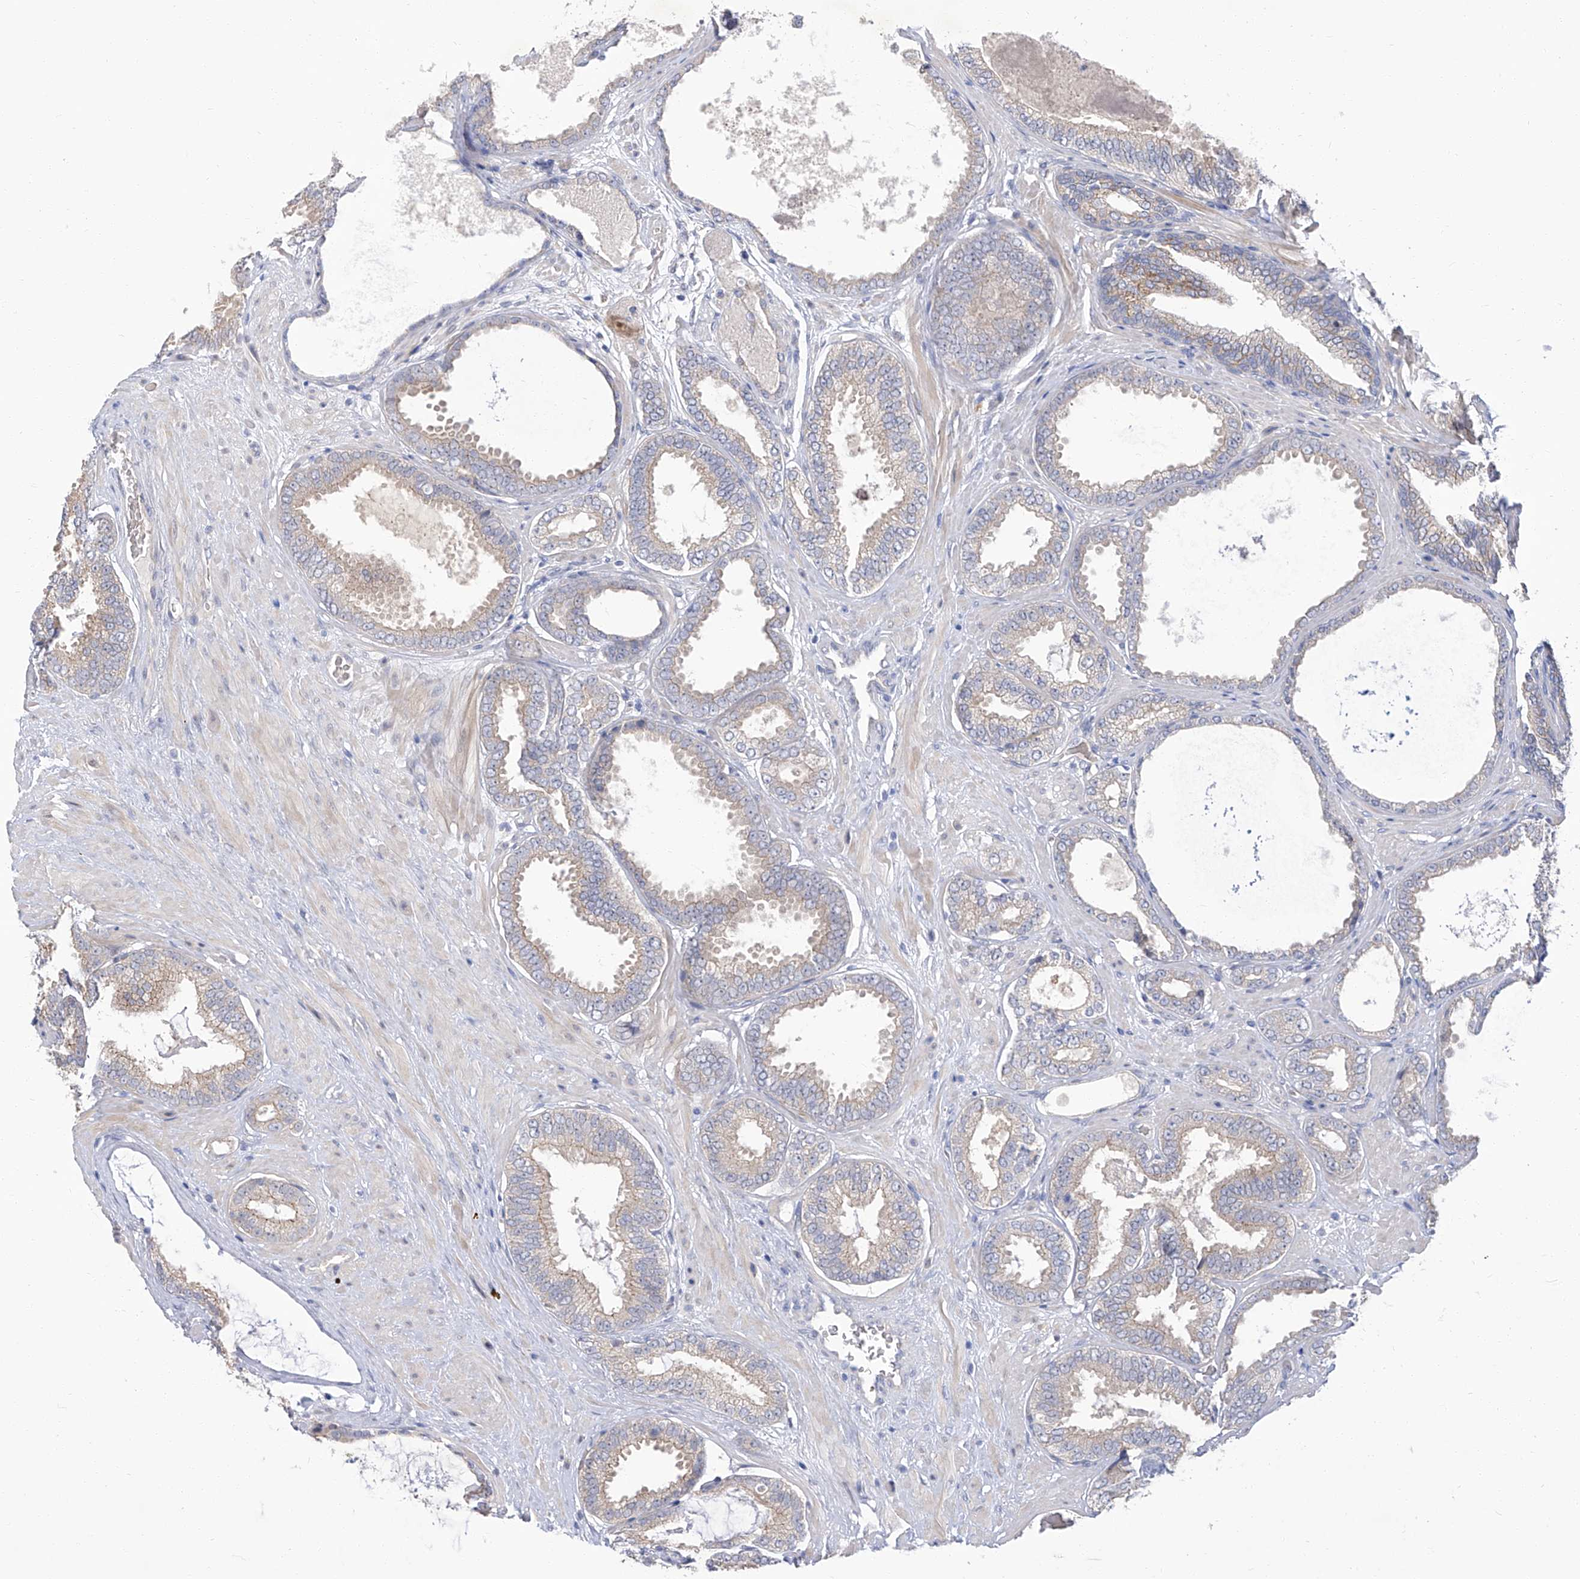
{"staining": {"intensity": "weak", "quantity": "25%-75%", "location": "cytoplasmic/membranous"}, "tissue": "prostate cancer", "cell_type": "Tumor cells", "image_type": "cancer", "snomed": [{"axis": "morphology", "description": "Adenocarcinoma, Low grade"}, {"axis": "topography", "description": "Prostate"}], "caption": "Prostate cancer (low-grade adenocarcinoma) stained with a brown dye shows weak cytoplasmic/membranous positive positivity in approximately 25%-75% of tumor cells.", "gene": "PARD3", "patient": {"sex": "male", "age": 71}}